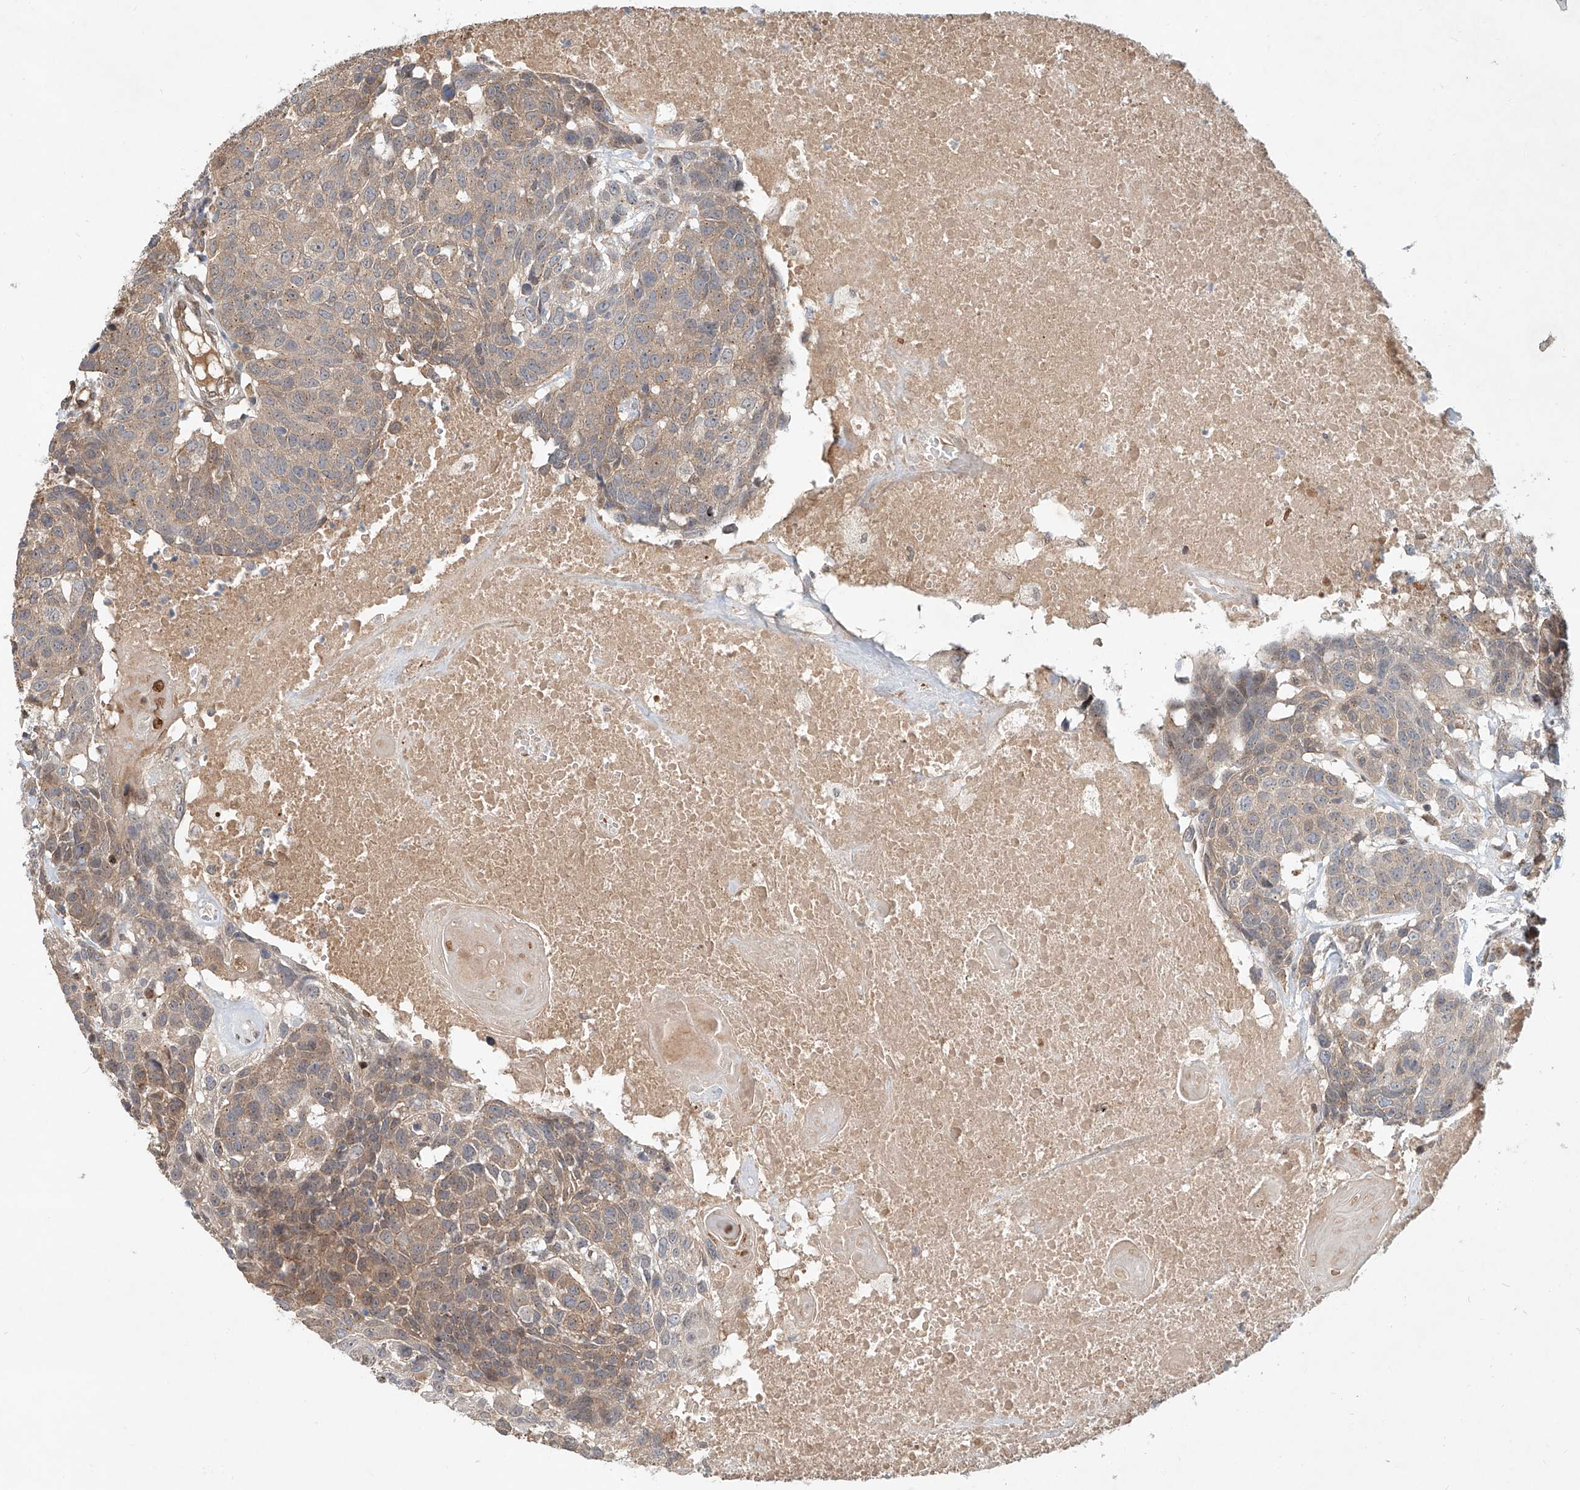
{"staining": {"intensity": "weak", "quantity": "25%-75%", "location": "cytoplasmic/membranous"}, "tissue": "head and neck cancer", "cell_type": "Tumor cells", "image_type": "cancer", "snomed": [{"axis": "morphology", "description": "Squamous cell carcinoma, NOS"}, {"axis": "topography", "description": "Head-Neck"}], "caption": "Immunohistochemistry (IHC) image of human head and neck cancer (squamous cell carcinoma) stained for a protein (brown), which displays low levels of weak cytoplasmic/membranous staining in about 25%-75% of tumor cells.", "gene": "SASH1", "patient": {"sex": "male", "age": 66}}